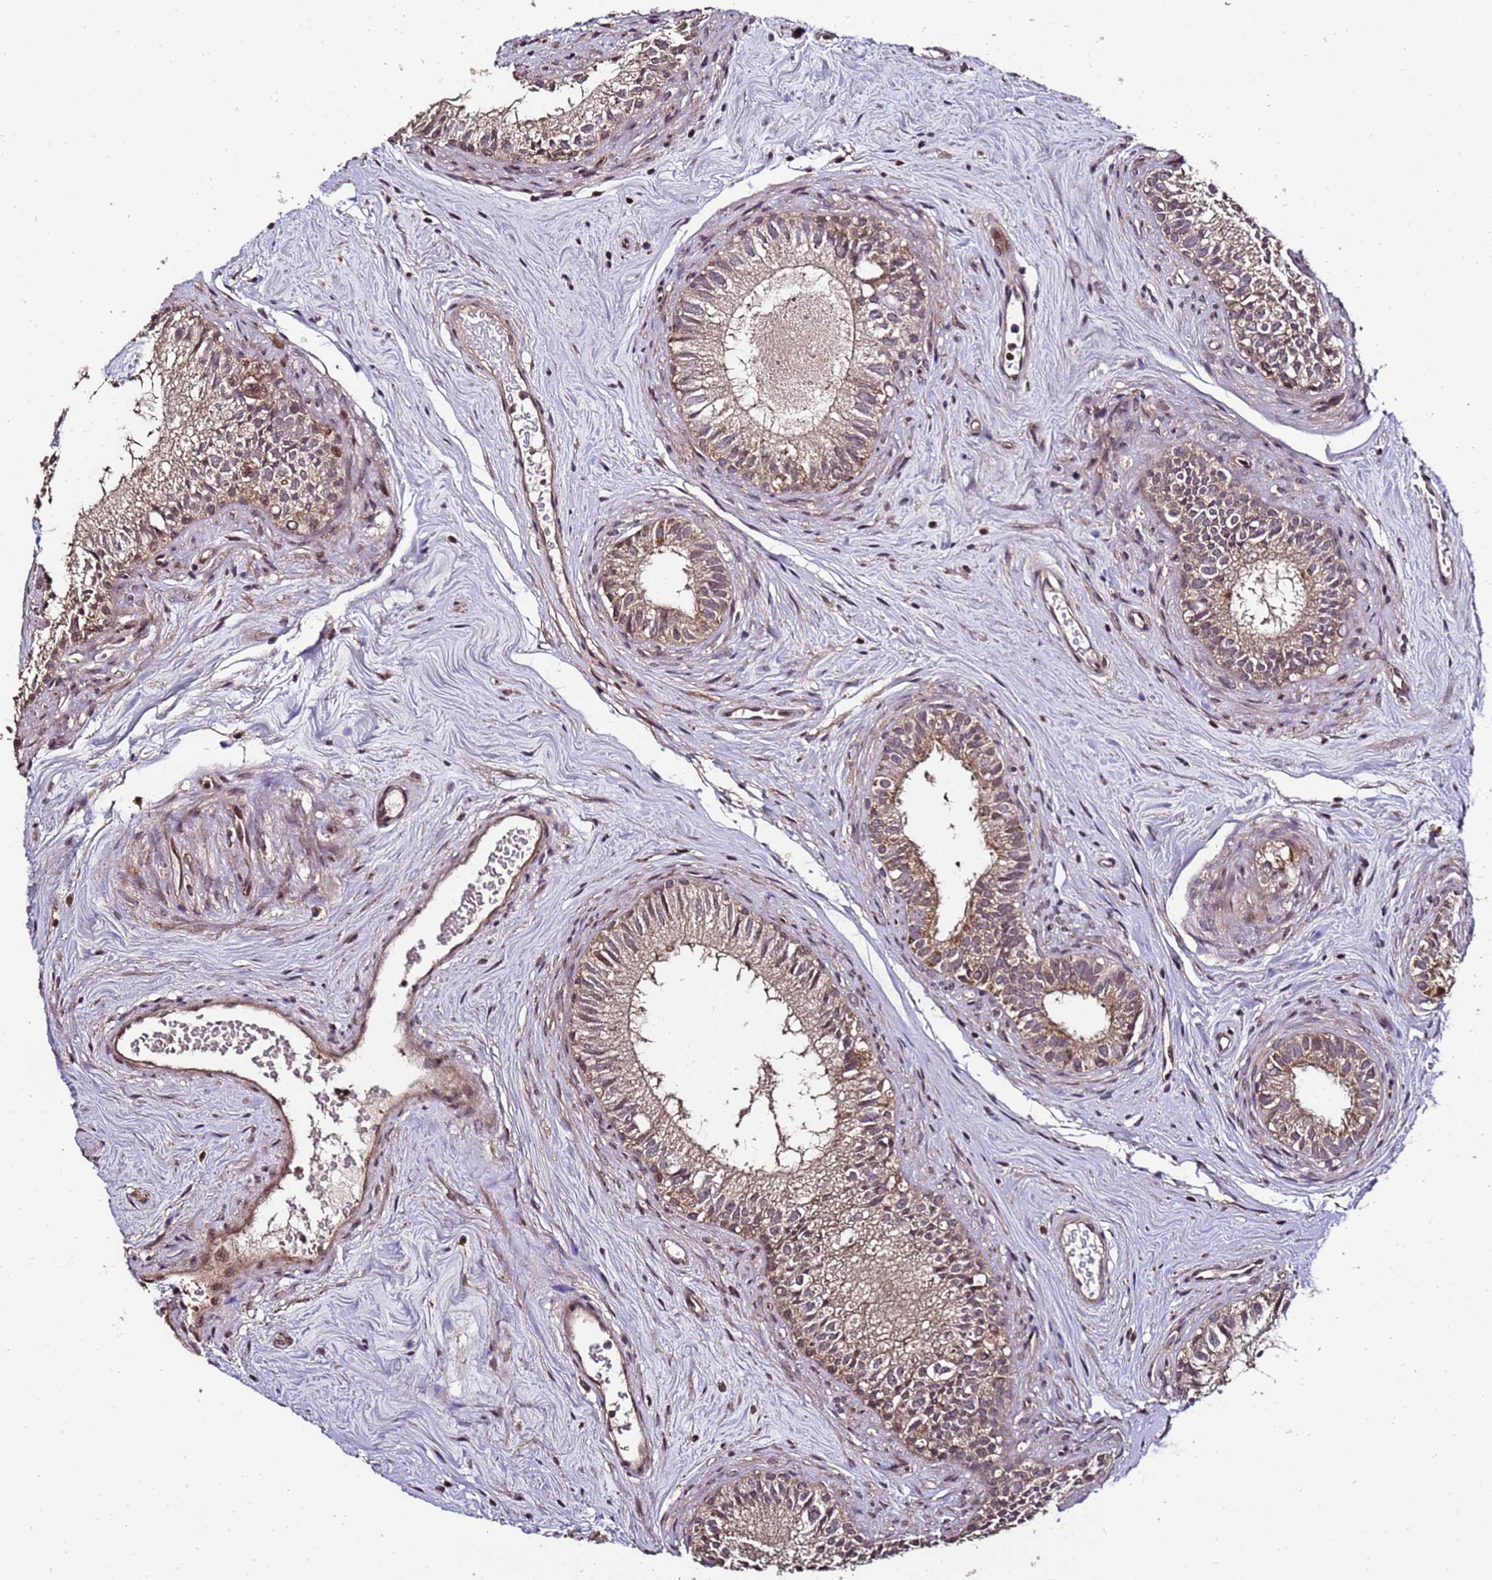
{"staining": {"intensity": "moderate", "quantity": "25%-75%", "location": "cytoplasmic/membranous"}, "tissue": "epididymis", "cell_type": "Glandular cells", "image_type": "normal", "snomed": [{"axis": "morphology", "description": "Normal tissue, NOS"}, {"axis": "topography", "description": "Epididymis"}], "caption": "This histopathology image demonstrates immunohistochemistry (IHC) staining of unremarkable epididymis, with medium moderate cytoplasmic/membranous positivity in about 25%-75% of glandular cells.", "gene": "PRODH", "patient": {"sex": "male", "age": 71}}